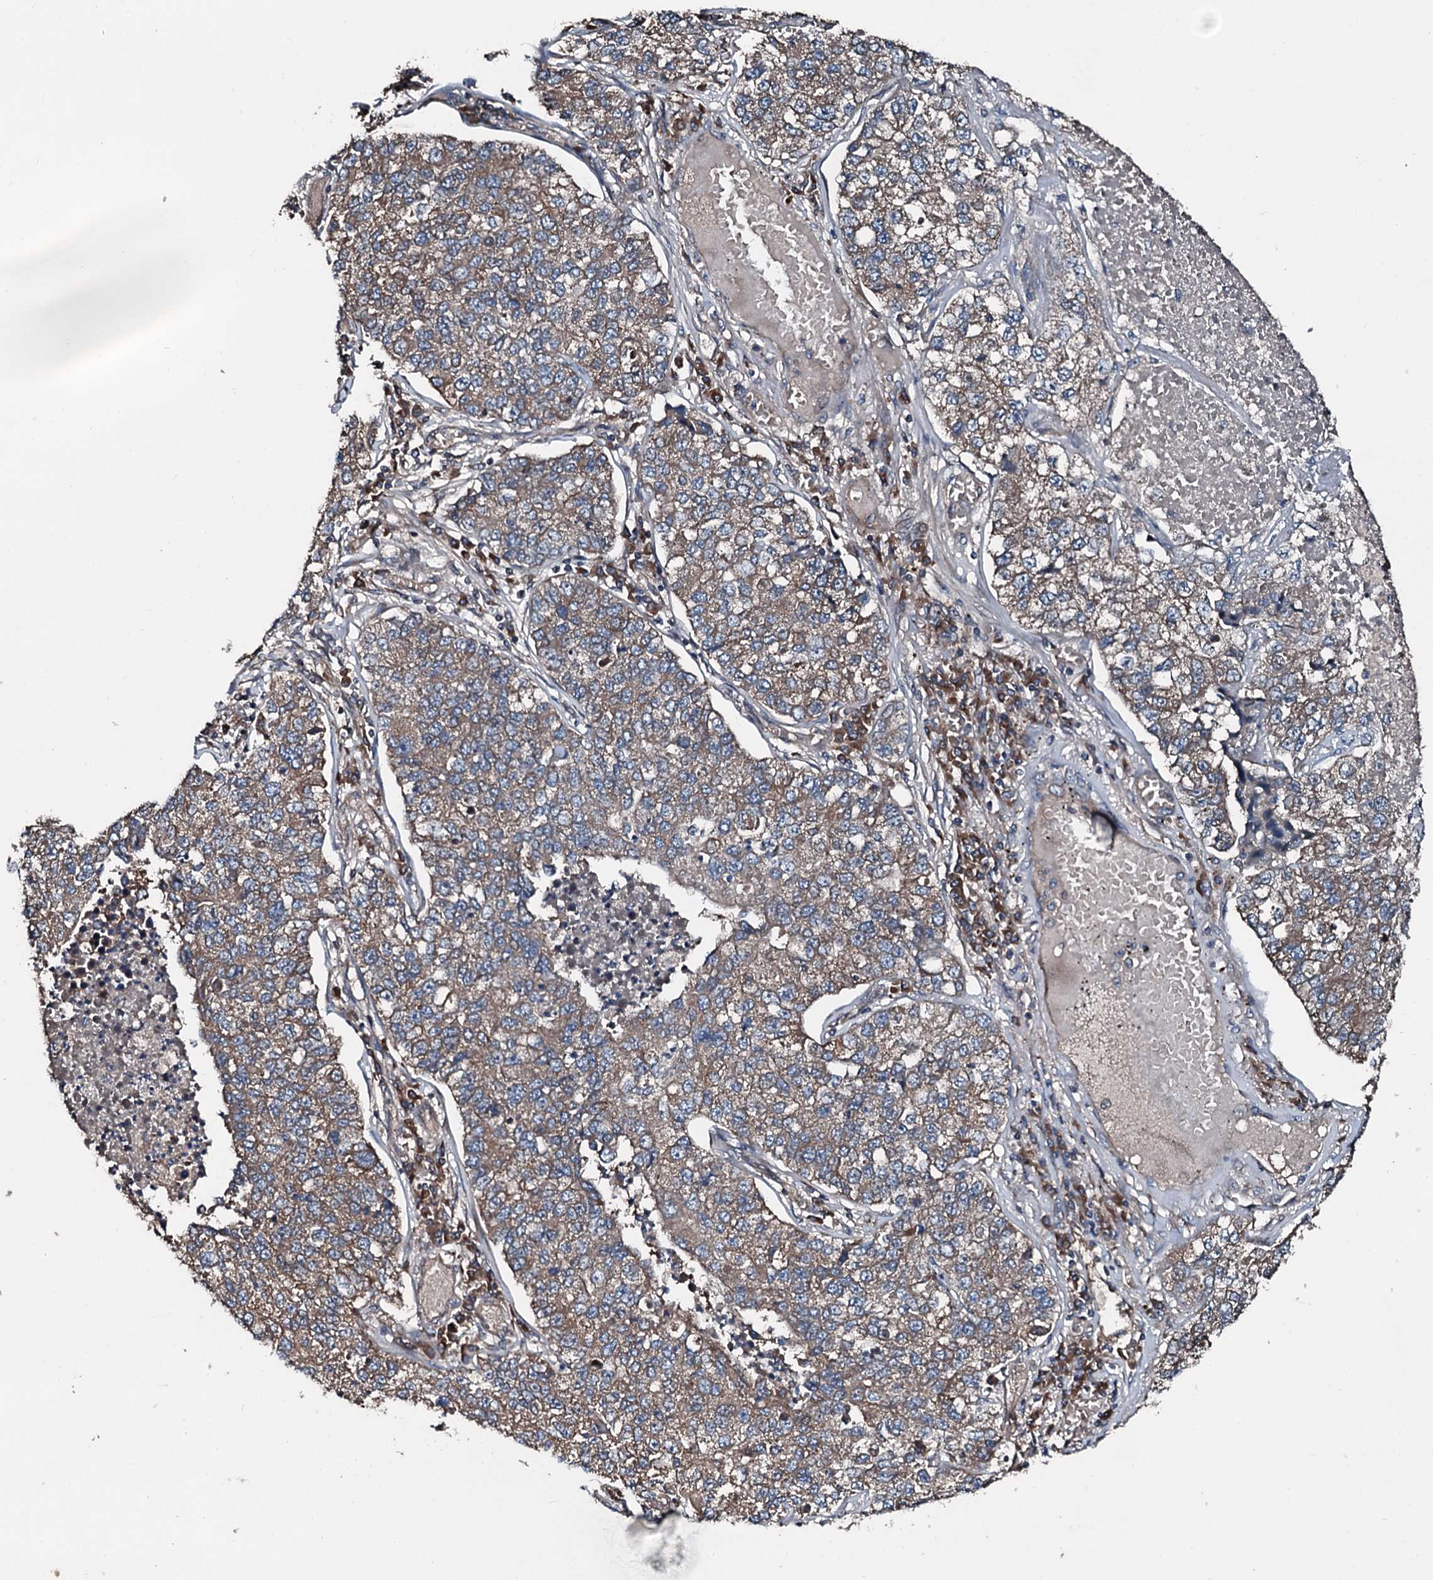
{"staining": {"intensity": "moderate", "quantity": ">75%", "location": "cytoplasmic/membranous"}, "tissue": "lung cancer", "cell_type": "Tumor cells", "image_type": "cancer", "snomed": [{"axis": "morphology", "description": "Adenocarcinoma, NOS"}, {"axis": "topography", "description": "Lung"}], "caption": "Adenocarcinoma (lung) stained with immunohistochemistry (IHC) displays moderate cytoplasmic/membranous staining in about >75% of tumor cells. (Stains: DAB in brown, nuclei in blue, Microscopy: brightfield microscopy at high magnification).", "gene": "AARS1", "patient": {"sex": "male", "age": 49}}